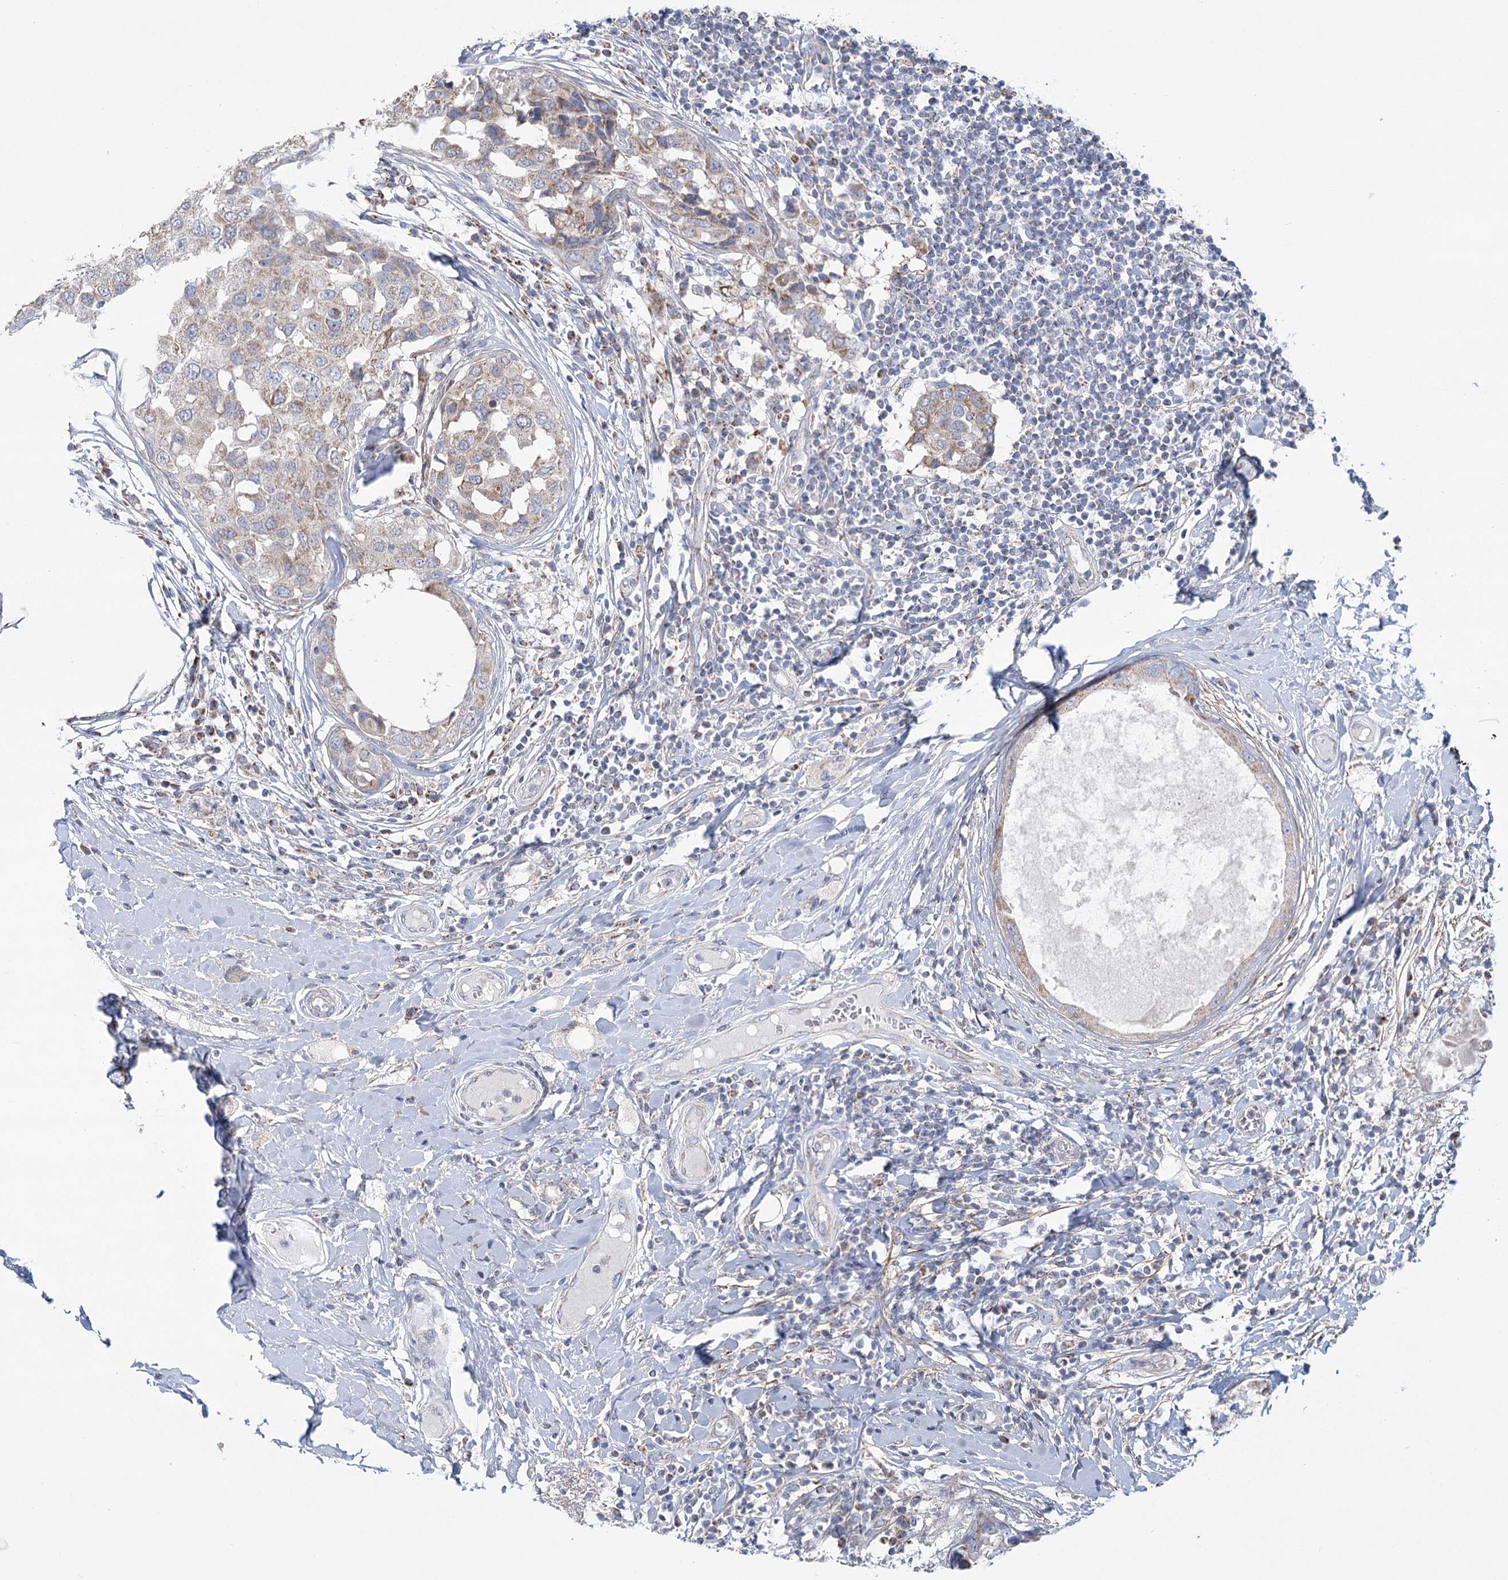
{"staining": {"intensity": "weak", "quantity": "<25%", "location": "cytoplasmic/membranous"}, "tissue": "breast cancer", "cell_type": "Tumor cells", "image_type": "cancer", "snomed": [{"axis": "morphology", "description": "Duct carcinoma"}, {"axis": "topography", "description": "Breast"}], "caption": "Photomicrograph shows no significant protein staining in tumor cells of breast cancer (invasive ductal carcinoma).", "gene": "SNX7", "patient": {"sex": "female", "age": 27}}